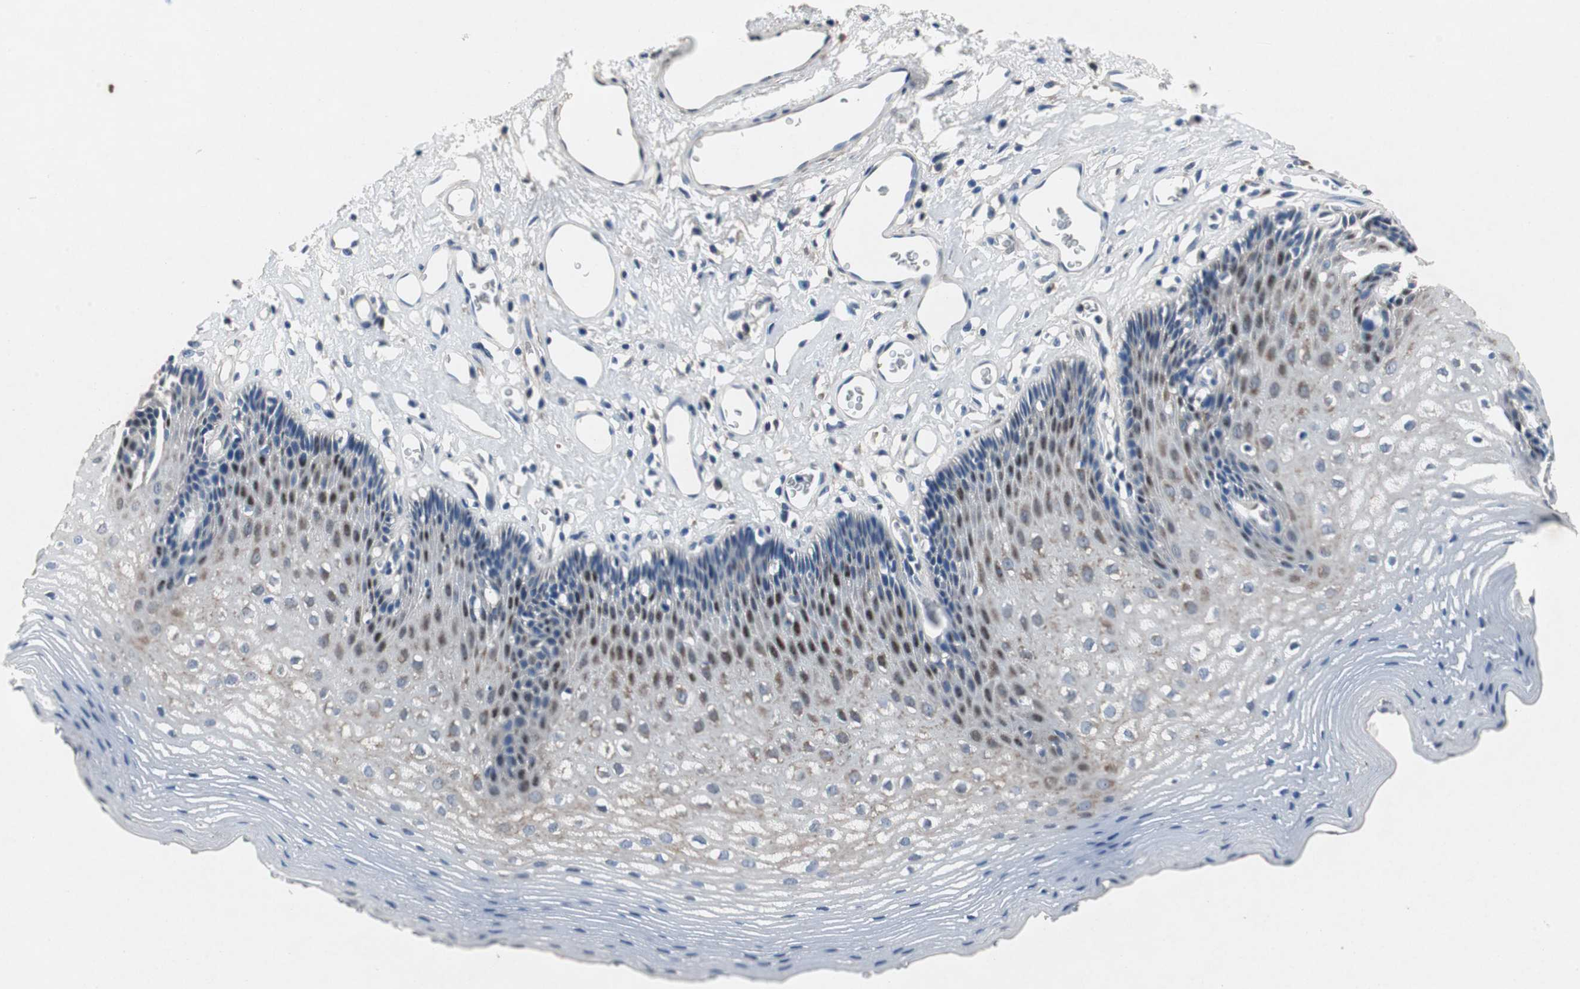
{"staining": {"intensity": "moderate", "quantity": "25%-75%", "location": "cytoplasmic/membranous,nuclear"}, "tissue": "esophagus", "cell_type": "Squamous epithelial cells", "image_type": "normal", "snomed": [{"axis": "morphology", "description": "Normal tissue, NOS"}, {"axis": "topography", "description": "Esophagus"}], "caption": "Immunohistochemistry of benign human esophagus demonstrates medium levels of moderate cytoplasmic/membranous,nuclear expression in approximately 25%-75% of squamous epithelial cells. (Stains: DAB in brown, nuclei in blue, Microscopy: brightfield microscopy at high magnification).", "gene": "RPL35", "patient": {"sex": "female", "age": 70}}